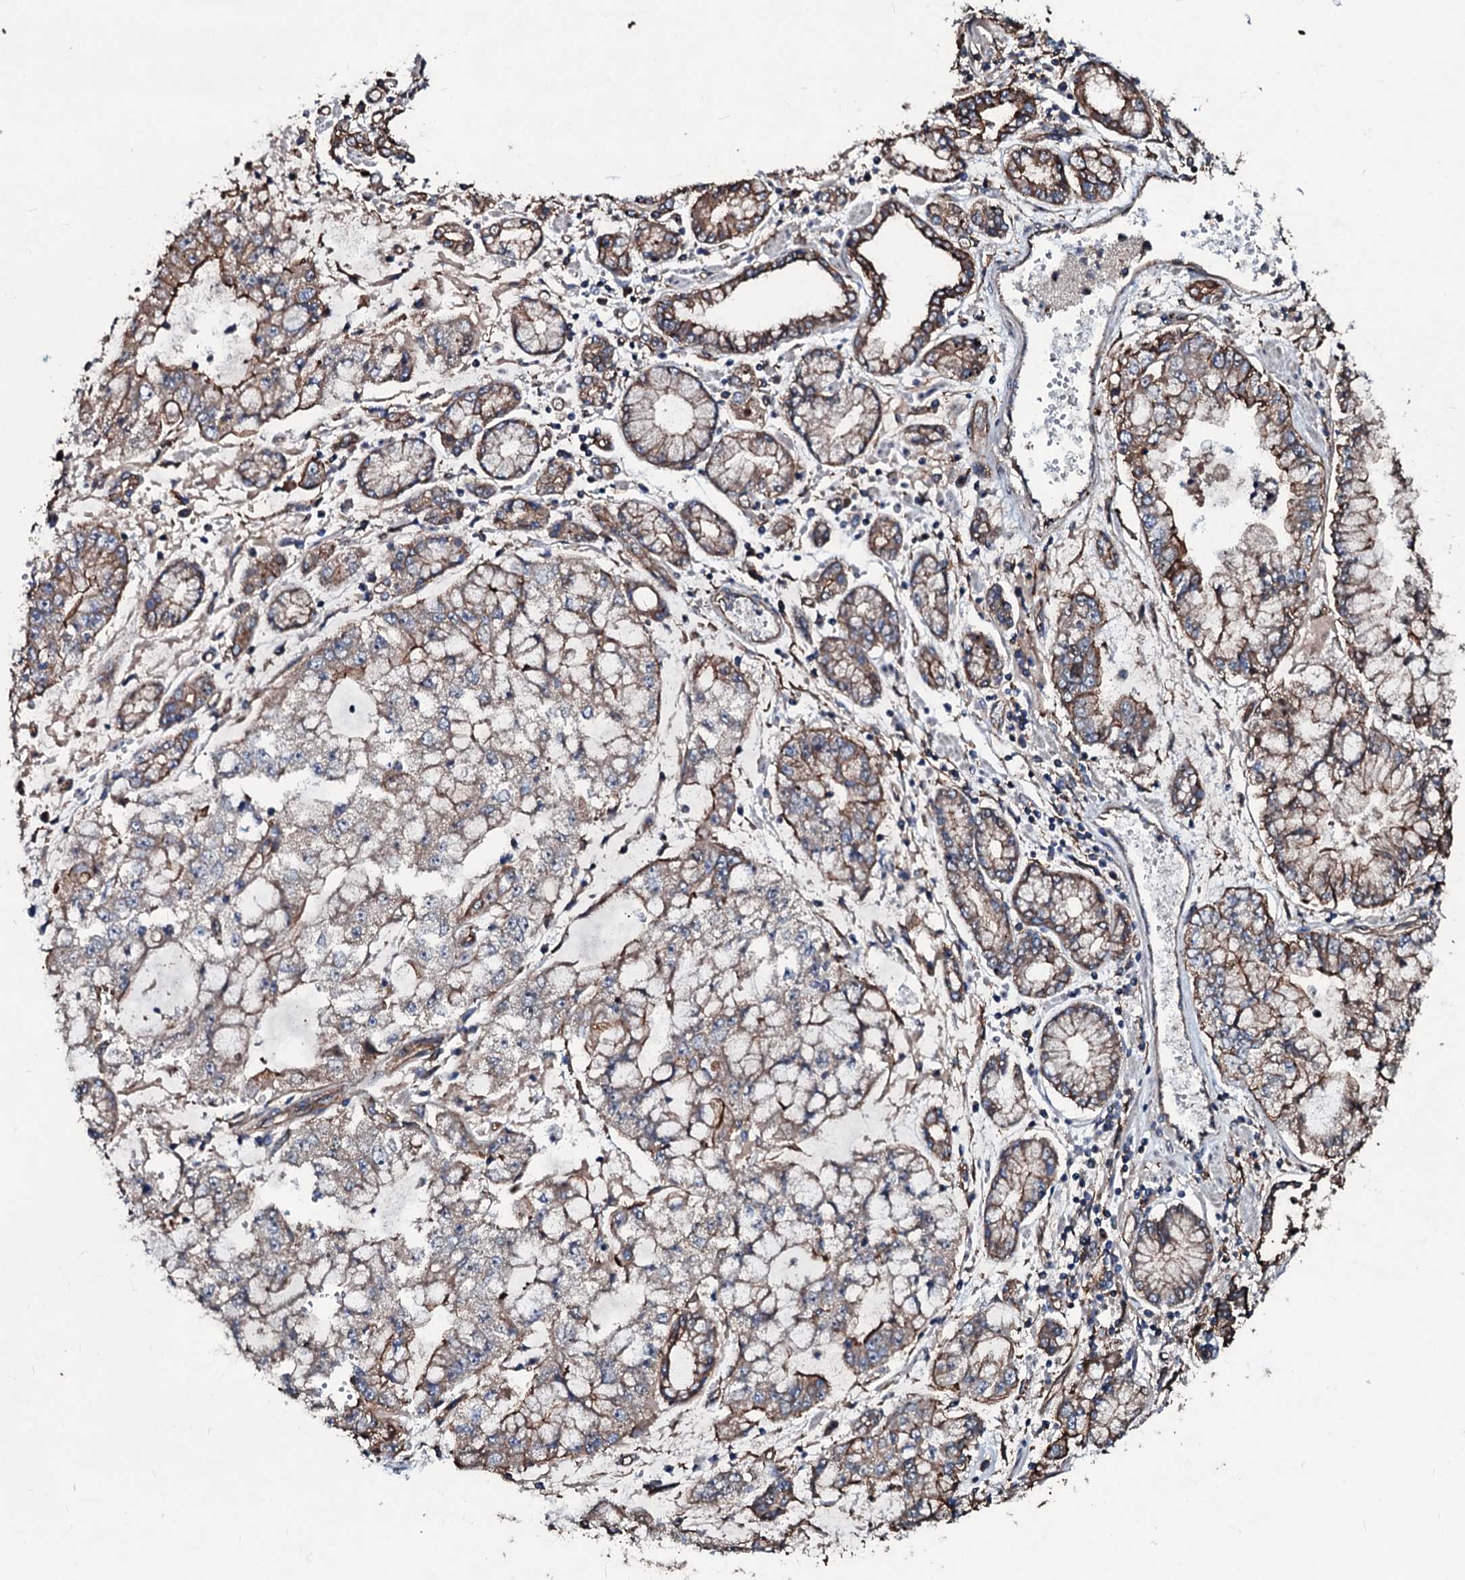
{"staining": {"intensity": "moderate", "quantity": "25%-75%", "location": "cytoplasmic/membranous"}, "tissue": "stomach cancer", "cell_type": "Tumor cells", "image_type": "cancer", "snomed": [{"axis": "morphology", "description": "Adenocarcinoma, NOS"}, {"axis": "topography", "description": "Stomach"}], "caption": "A medium amount of moderate cytoplasmic/membranous positivity is present in about 25%-75% of tumor cells in stomach adenocarcinoma tissue.", "gene": "DMAC2", "patient": {"sex": "male", "age": 76}}